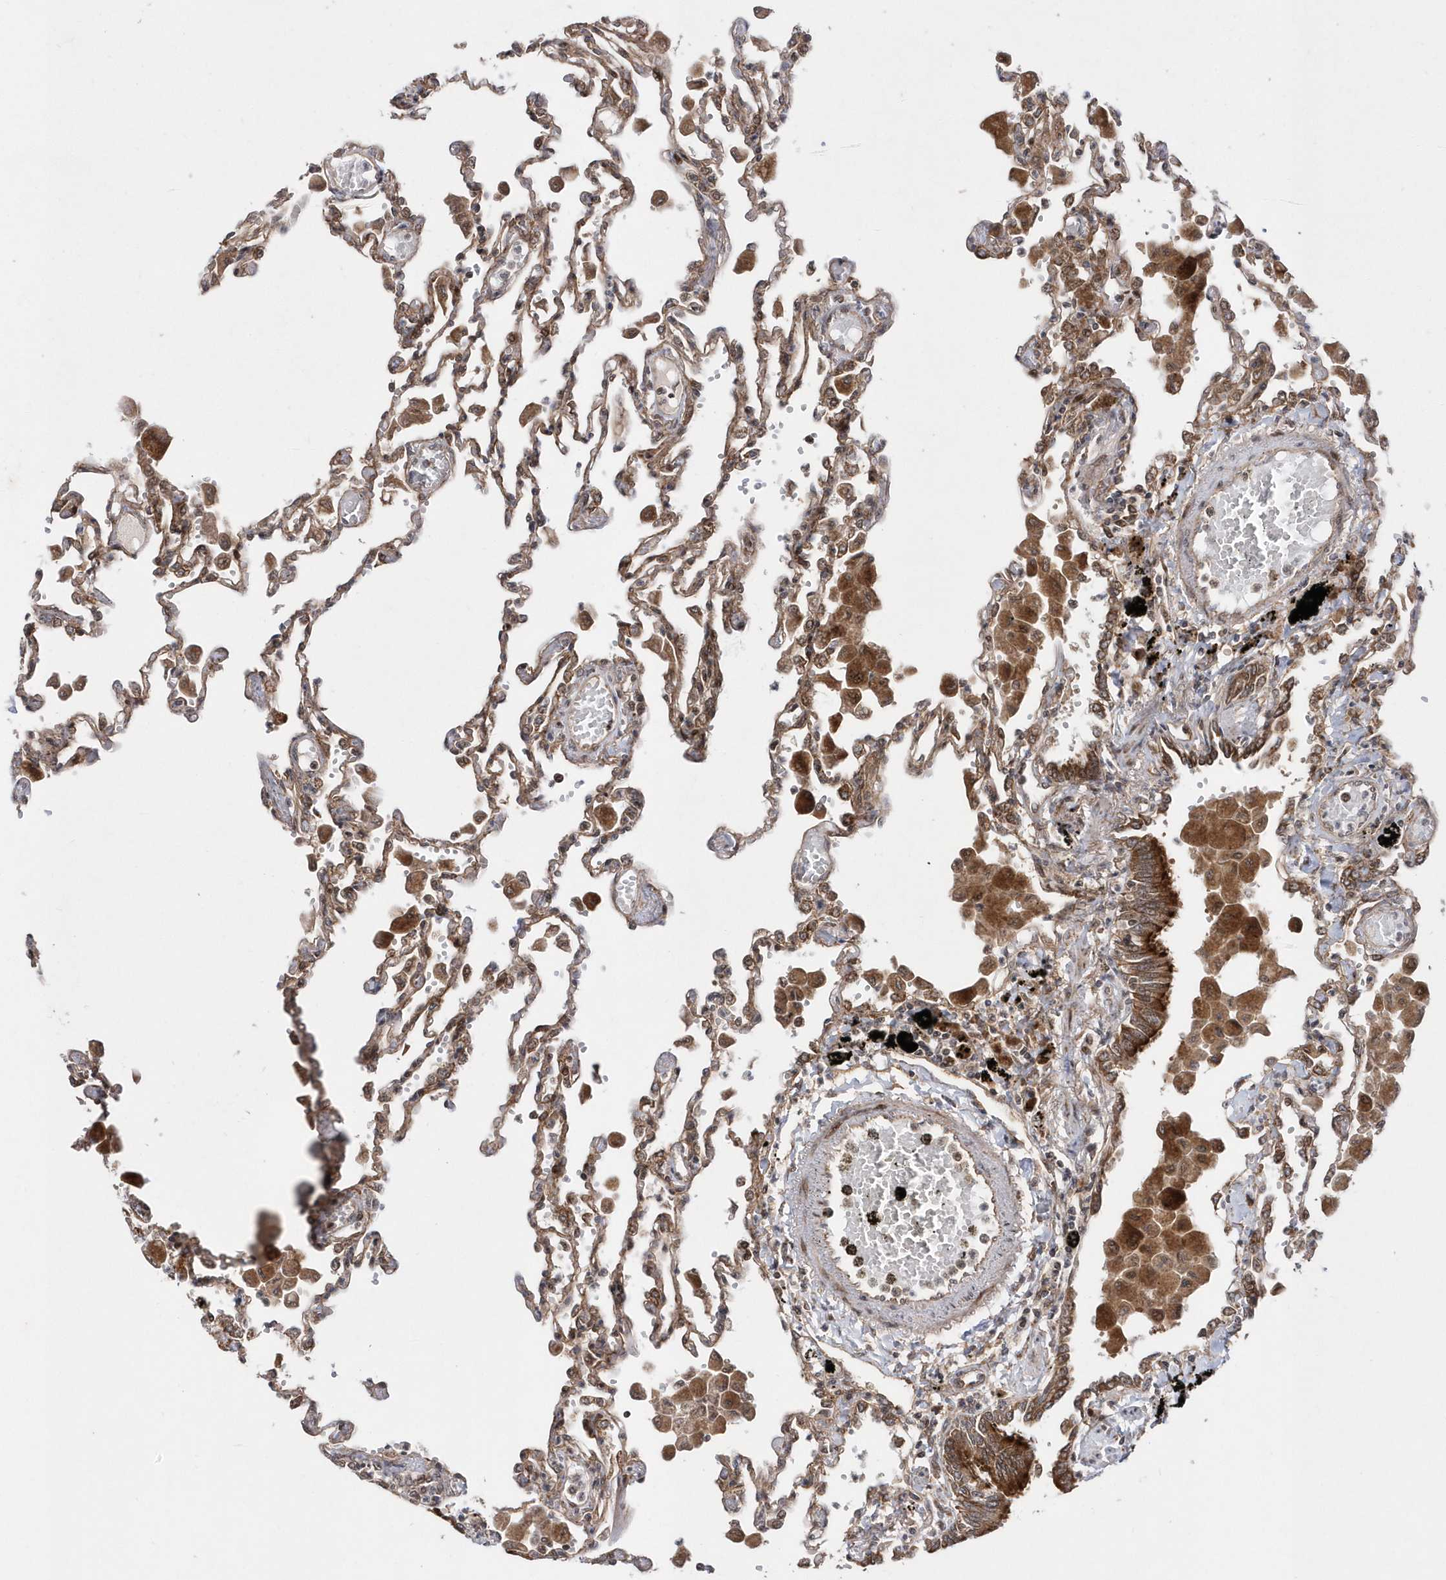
{"staining": {"intensity": "weak", "quantity": "25%-75%", "location": "cytoplasmic/membranous"}, "tissue": "lung", "cell_type": "Alveolar cells", "image_type": "normal", "snomed": [{"axis": "morphology", "description": "Normal tissue, NOS"}, {"axis": "topography", "description": "Bronchus"}, {"axis": "topography", "description": "Lung"}], "caption": "Protein staining of normal lung exhibits weak cytoplasmic/membranous staining in about 25%-75% of alveolar cells. The staining was performed using DAB, with brown indicating positive protein expression. Nuclei are stained blue with hematoxylin.", "gene": "DALRD3", "patient": {"sex": "female", "age": 49}}